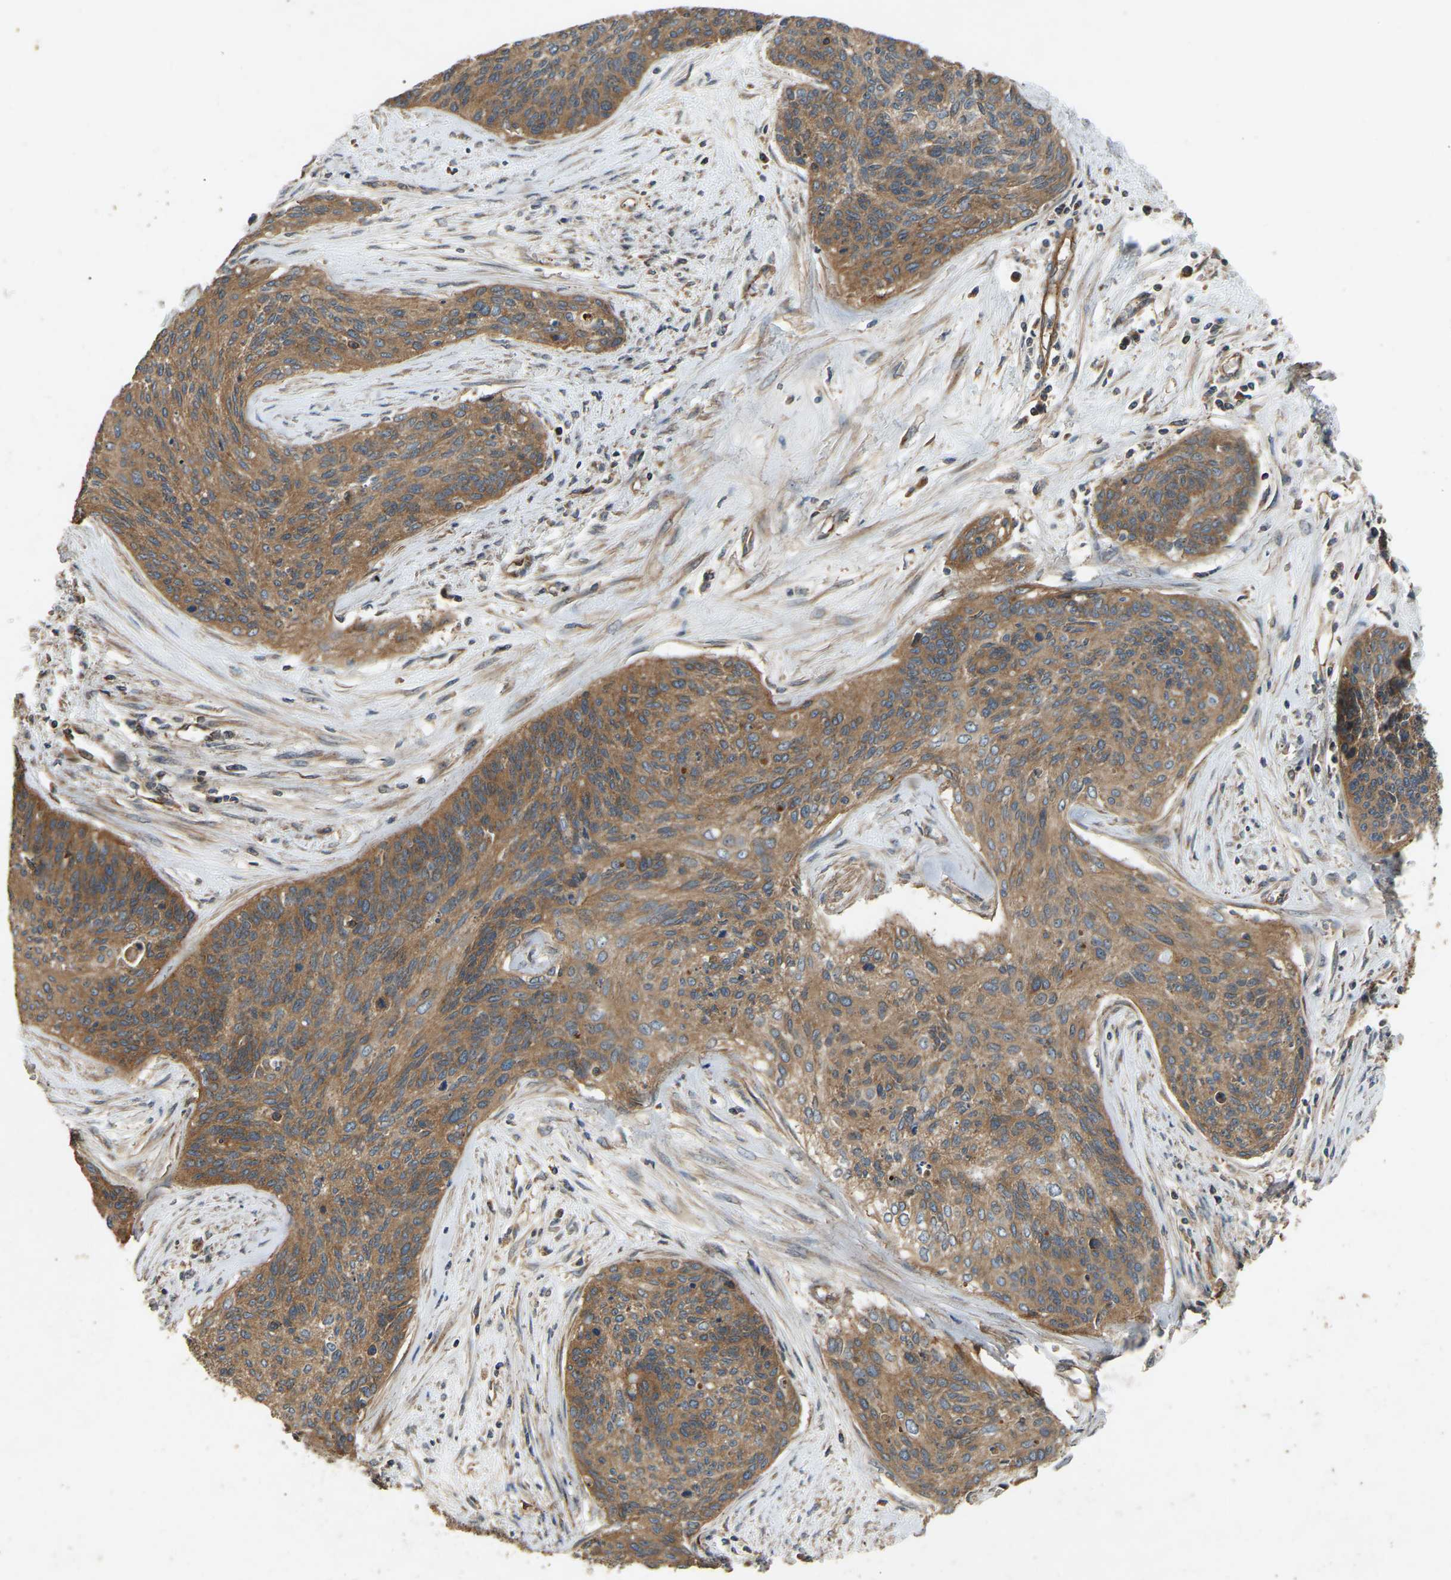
{"staining": {"intensity": "moderate", "quantity": ">75%", "location": "cytoplasmic/membranous"}, "tissue": "cervical cancer", "cell_type": "Tumor cells", "image_type": "cancer", "snomed": [{"axis": "morphology", "description": "Squamous cell carcinoma, NOS"}, {"axis": "topography", "description": "Cervix"}], "caption": "High-power microscopy captured an immunohistochemistry (IHC) micrograph of cervical squamous cell carcinoma, revealing moderate cytoplasmic/membranous staining in approximately >75% of tumor cells.", "gene": "SAMD9L", "patient": {"sex": "female", "age": 55}}